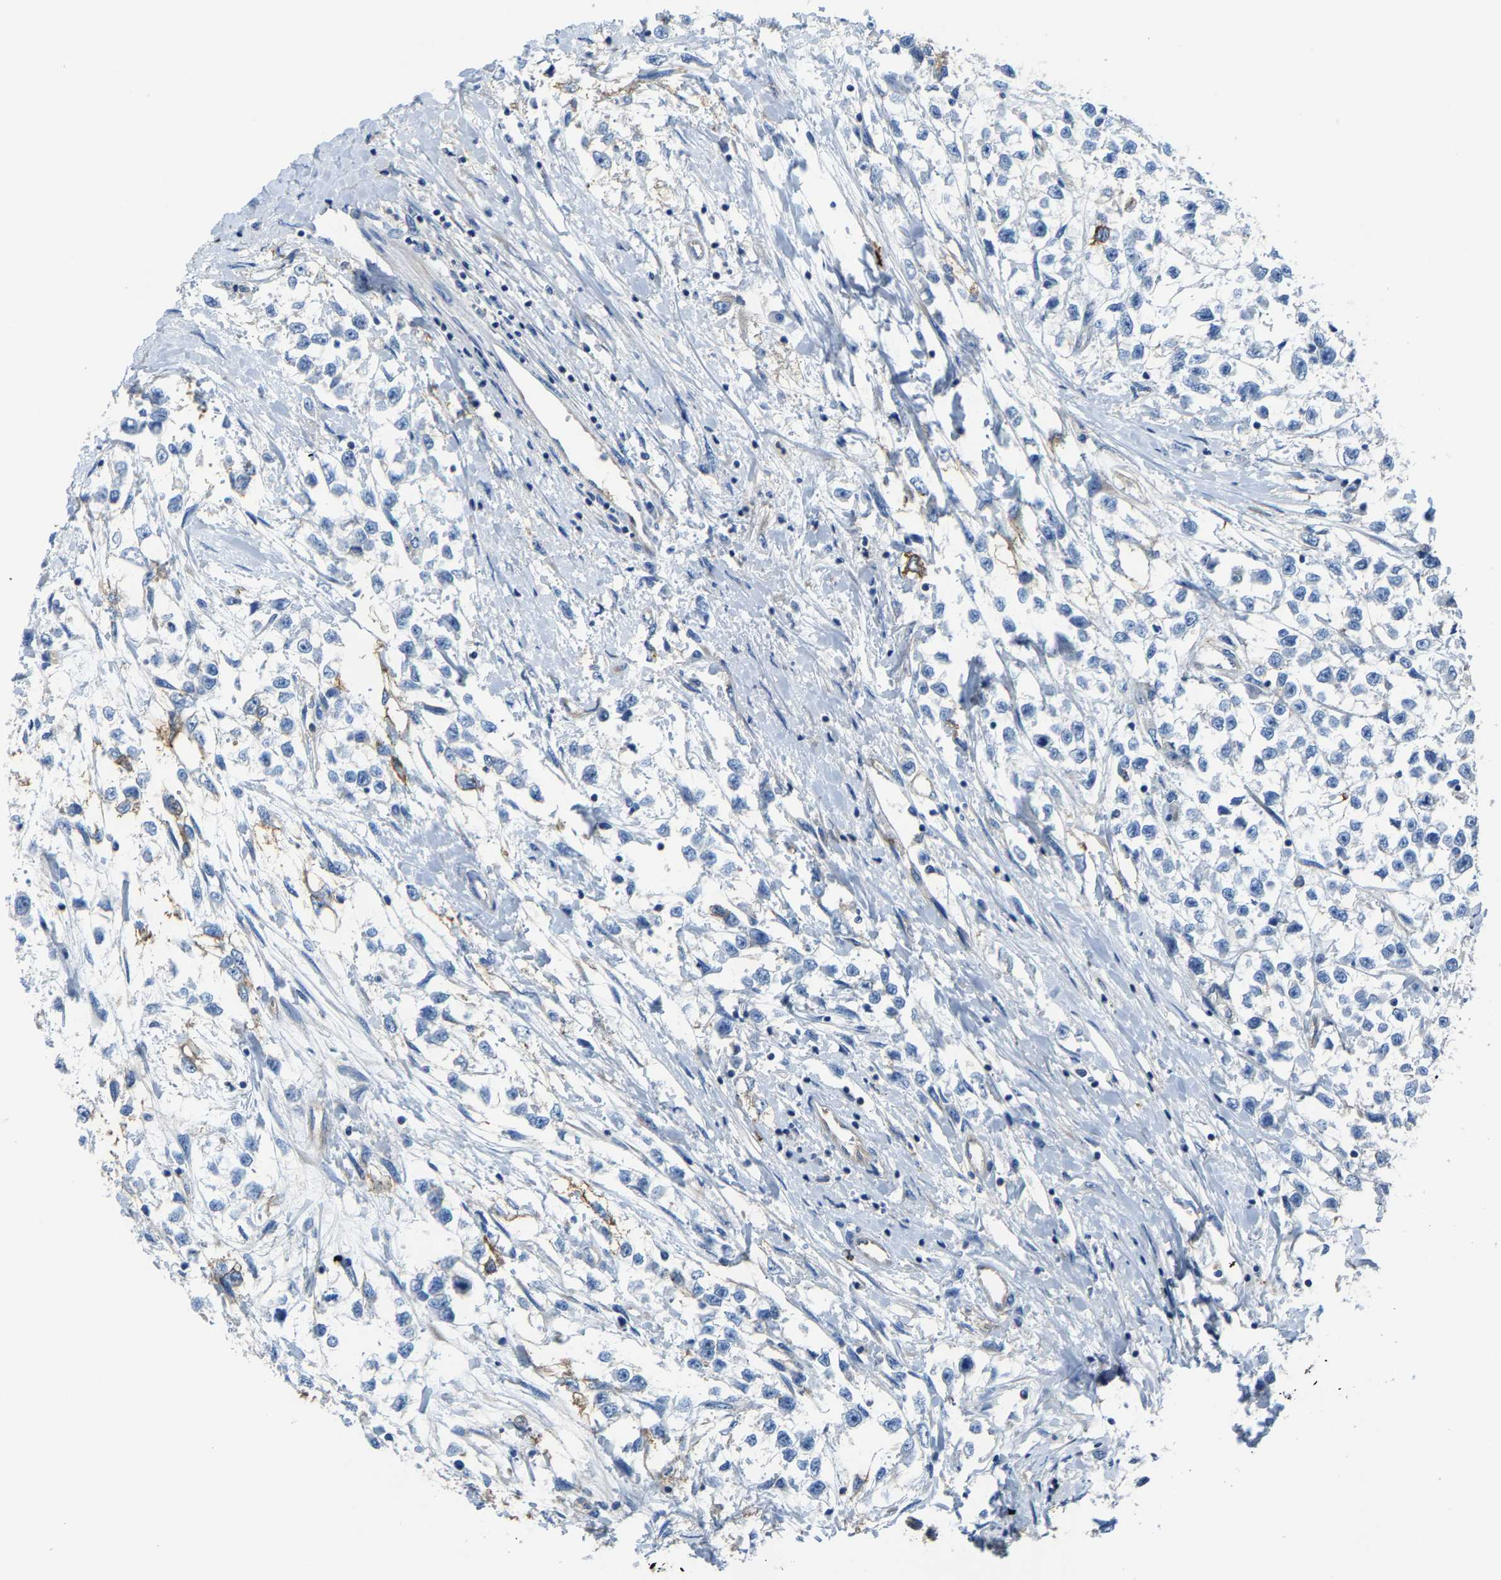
{"staining": {"intensity": "negative", "quantity": "none", "location": "none"}, "tissue": "testis cancer", "cell_type": "Tumor cells", "image_type": "cancer", "snomed": [{"axis": "morphology", "description": "Seminoma, NOS"}, {"axis": "morphology", "description": "Carcinoma, Embryonal, NOS"}, {"axis": "topography", "description": "Testis"}], "caption": "Tumor cells are negative for brown protein staining in testis cancer (embryonal carcinoma).", "gene": "TRAF6", "patient": {"sex": "male", "age": 51}}